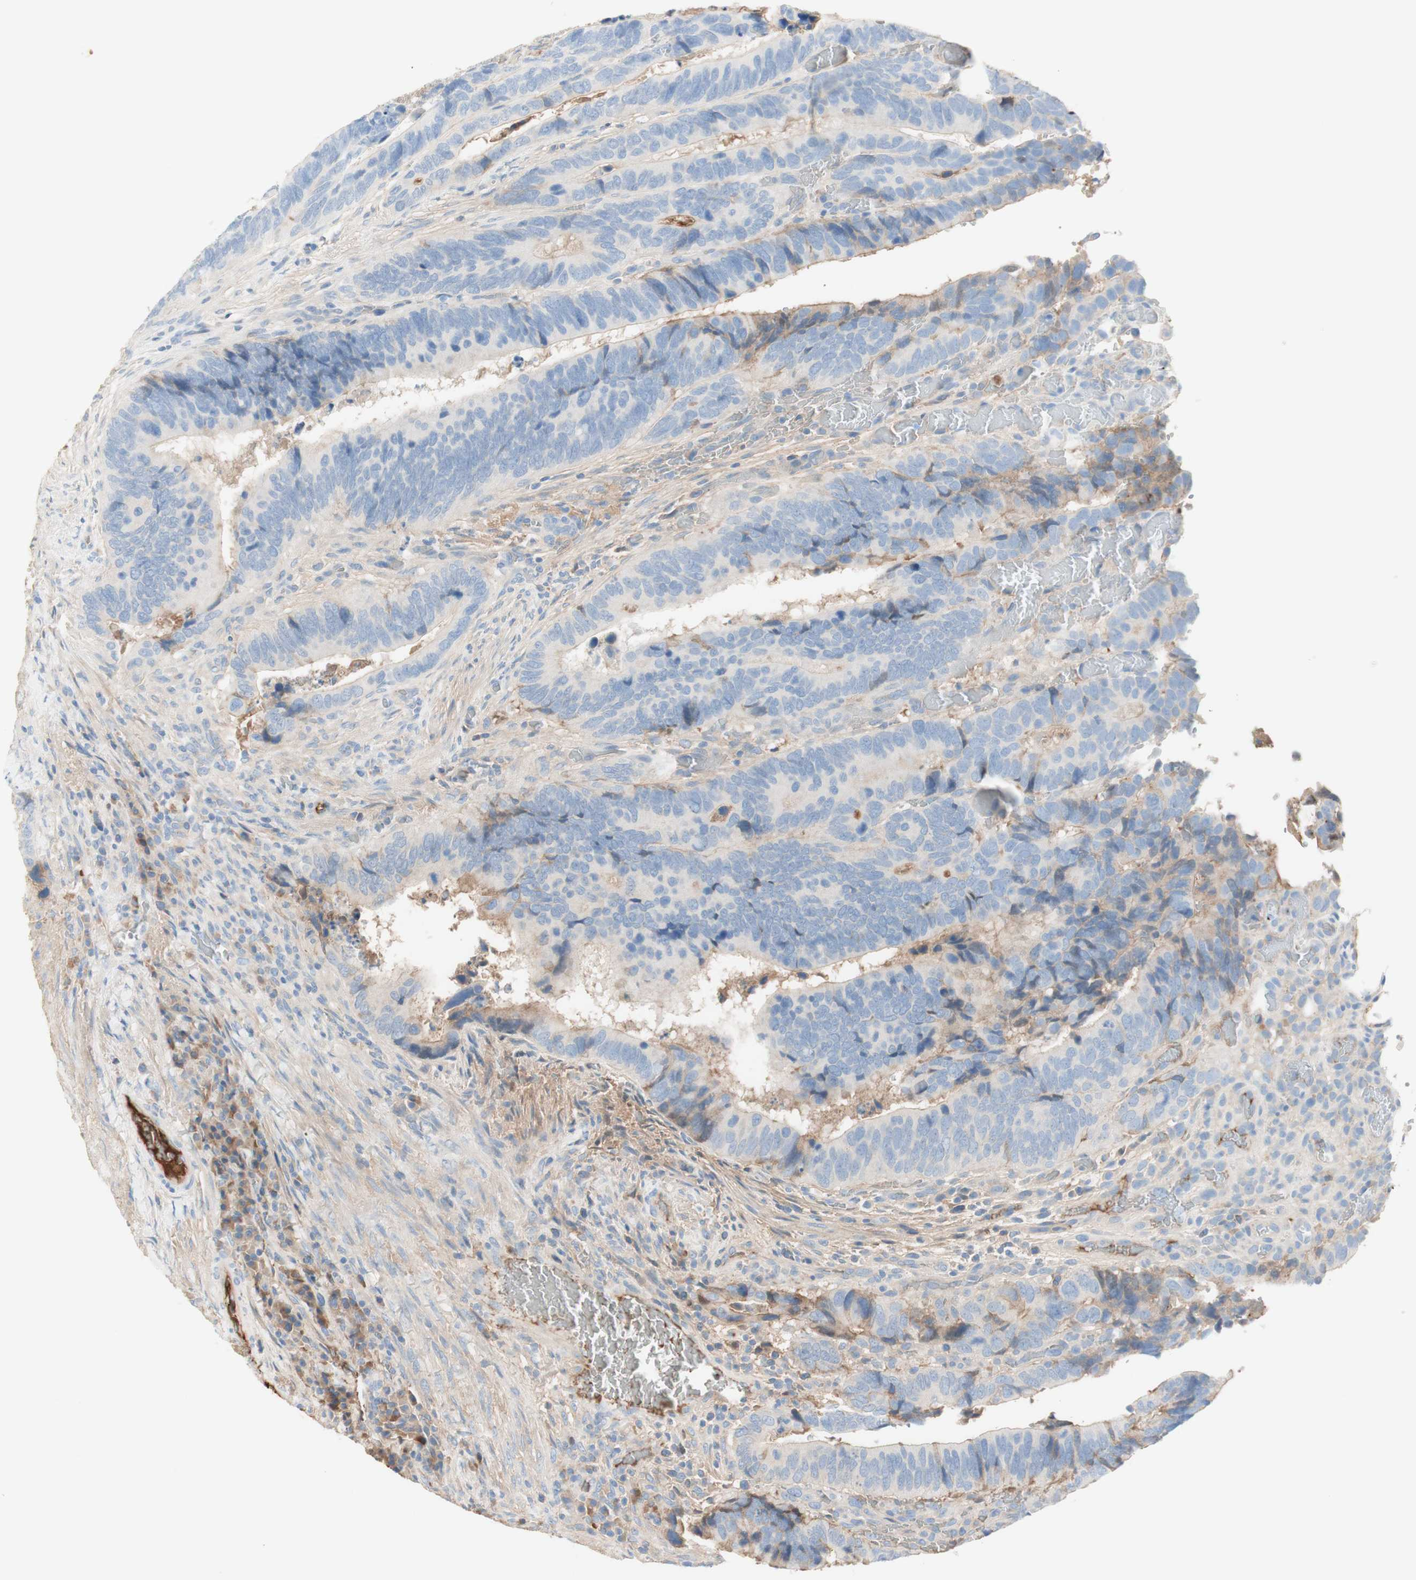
{"staining": {"intensity": "moderate", "quantity": "<25%", "location": "cytoplasmic/membranous"}, "tissue": "colorectal cancer", "cell_type": "Tumor cells", "image_type": "cancer", "snomed": [{"axis": "morphology", "description": "Adenocarcinoma, NOS"}, {"axis": "topography", "description": "Colon"}], "caption": "High-magnification brightfield microscopy of colorectal cancer stained with DAB (3,3'-diaminobenzidine) (brown) and counterstained with hematoxylin (blue). tumor cells exhibit moderate cytoplasmic/membranous positivity is present in approximately<25% of cells.", "gene": "KNG1", "patient": {"sex": "male", "age": 72}}